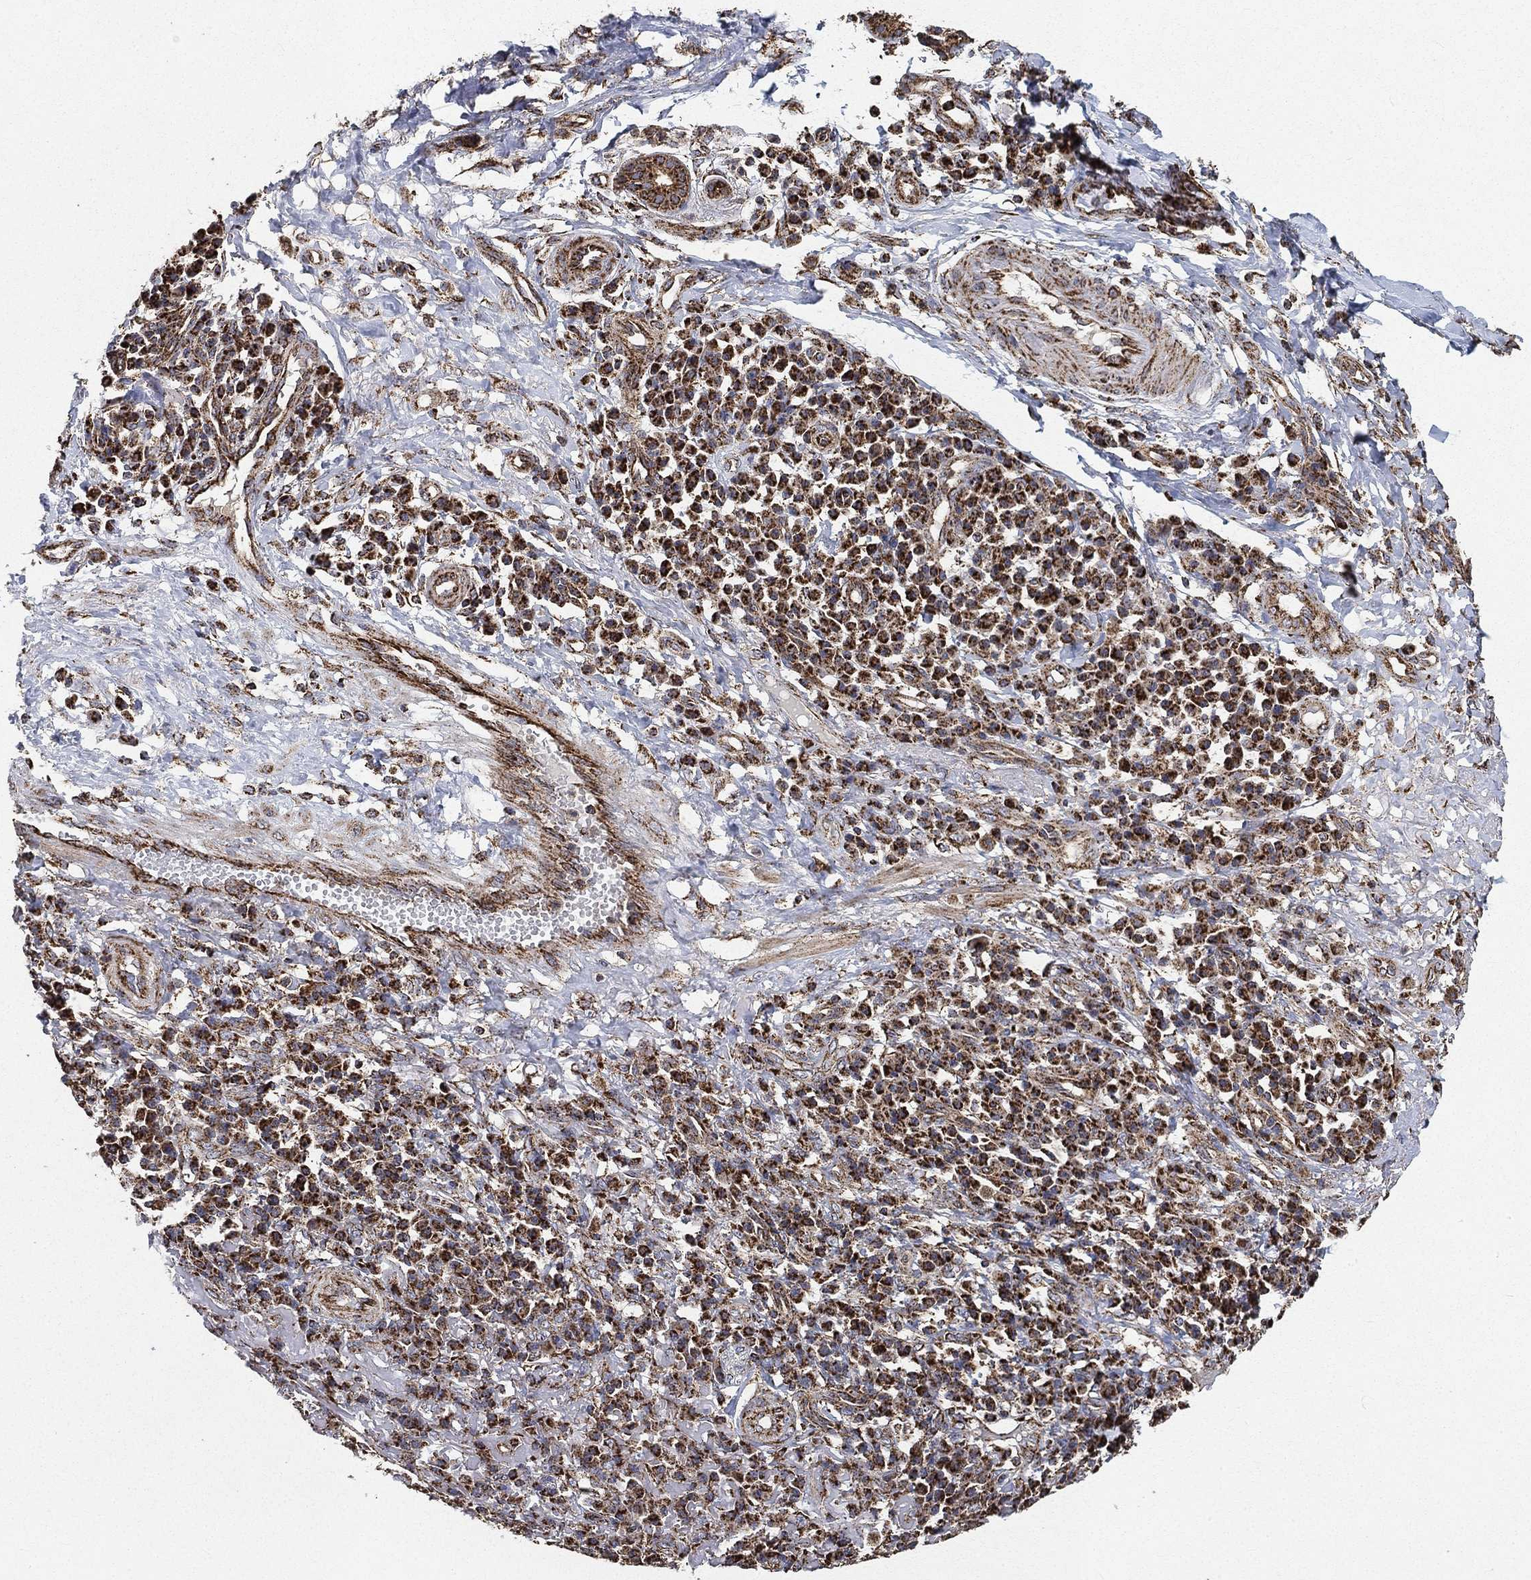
{"staining": {"intensity": "strong", "quantity": ">75%", "location": "cytoplasmic/membranous"}, "tissue": "skin cancer", "cell_type": "Tumor cells", "image_type": "cancer", "snomed": [{"axis": "morphology", "description": "Squamous cell carcinoma, NOS"}, {"axis": "topography", "description": "Skin"}], "caption": "Protein analysis of skin cancer (squamous cell carcinoma) tissue displays strong cytoplasmic/membranous staining in about >75% of tumor cells.", "gene": "SLC38A7", "patient": {"sex": "male", "age": 92}}